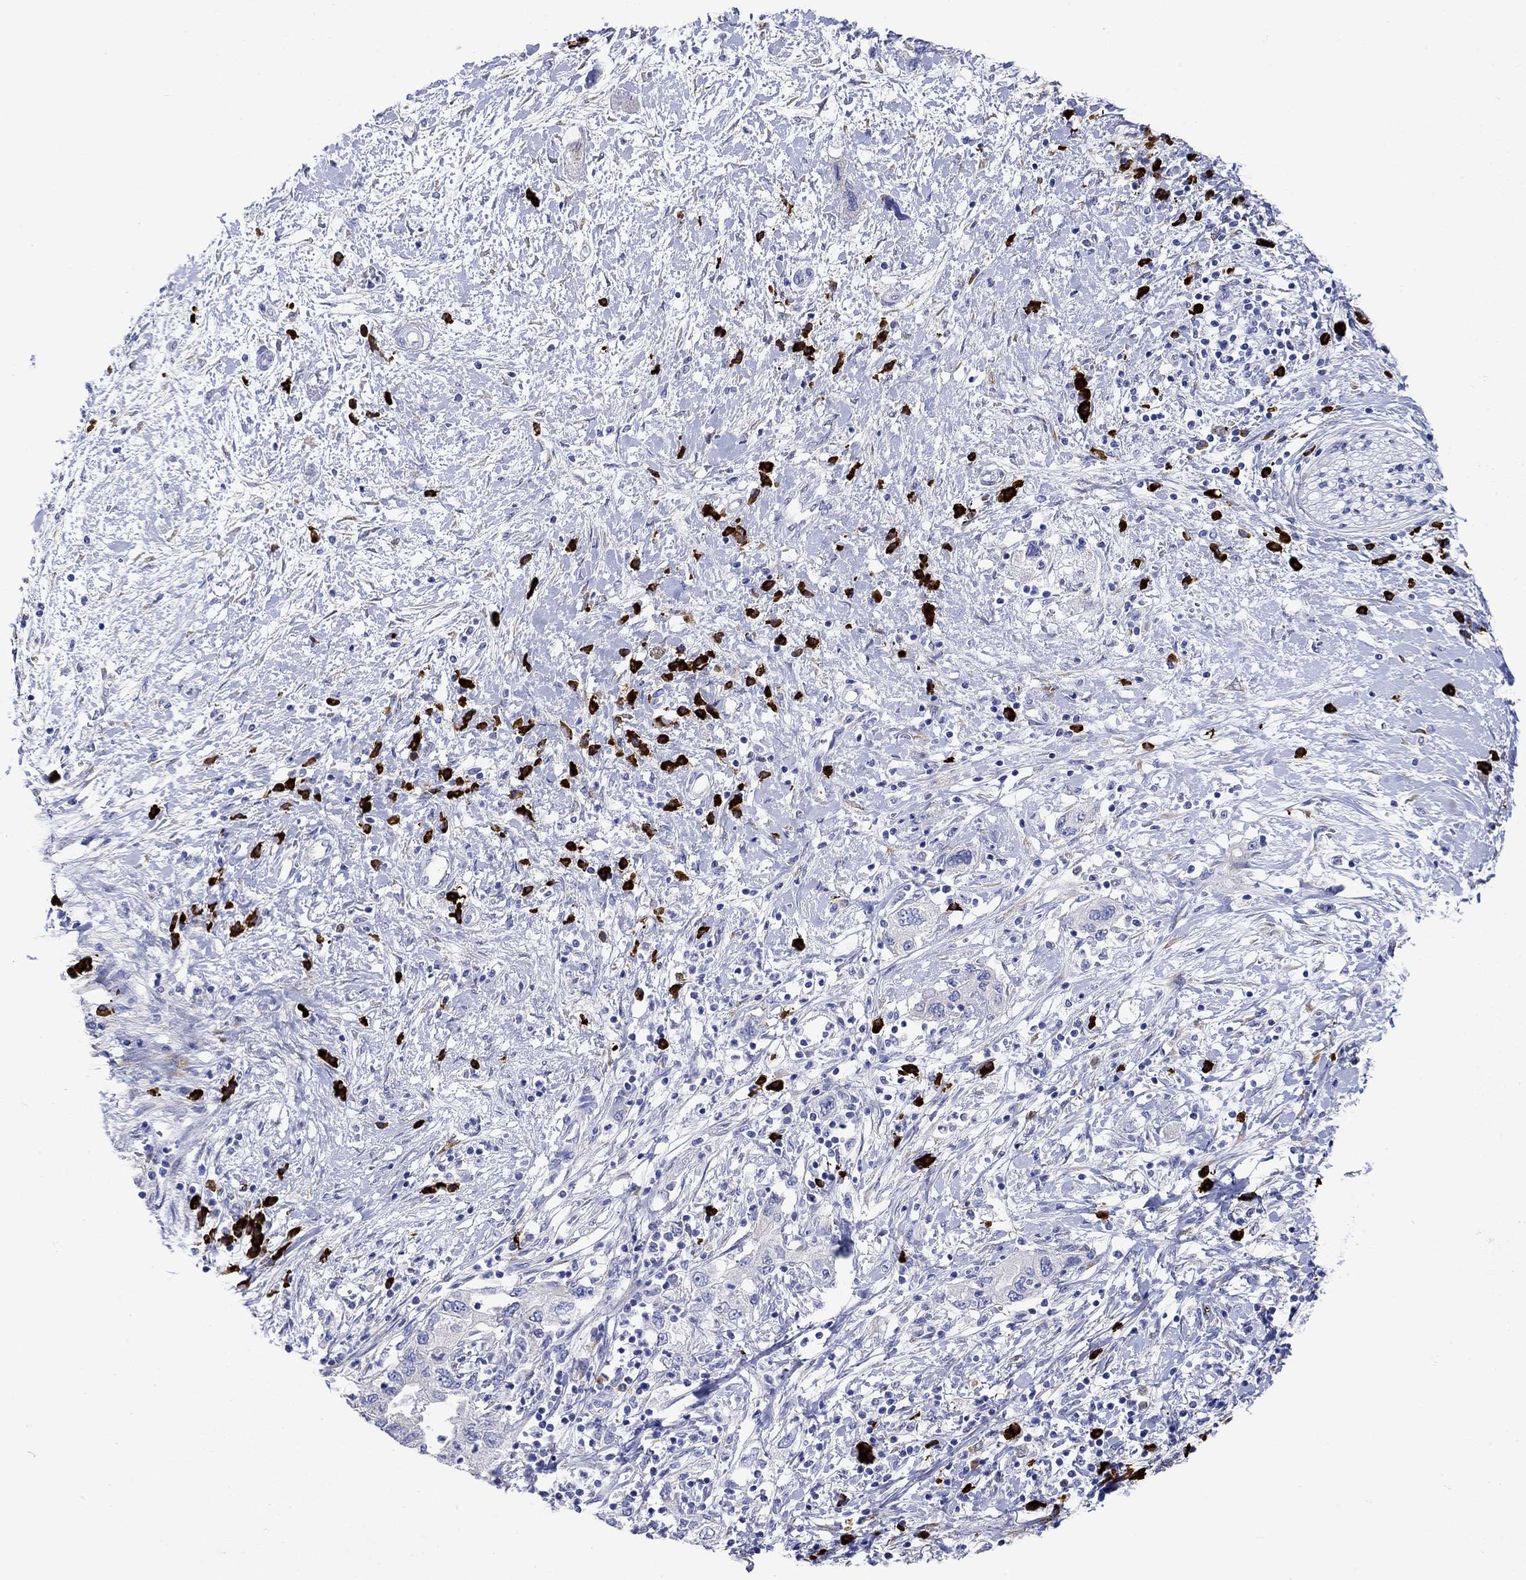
{"staining": {"intensity": "weak", "quantity": "<25%", "location": "cytoplasmic/membranous"}, "tissue": "pancreatic cancer", "cell_type": "Tumor cells", "image_type": "cancer", "snomed": [{"axis": "morphology", "description": "Adenocarcinoma, NOS"}, {"axis": "topography", "description": "Pancreas"}], "caption": "Immunohistochemistry (IHC) of human pancreatic cancer shows no positivity in tumor cells.", "gene": "P2RY6", "patient": {"sex": "female", "age": 73}}